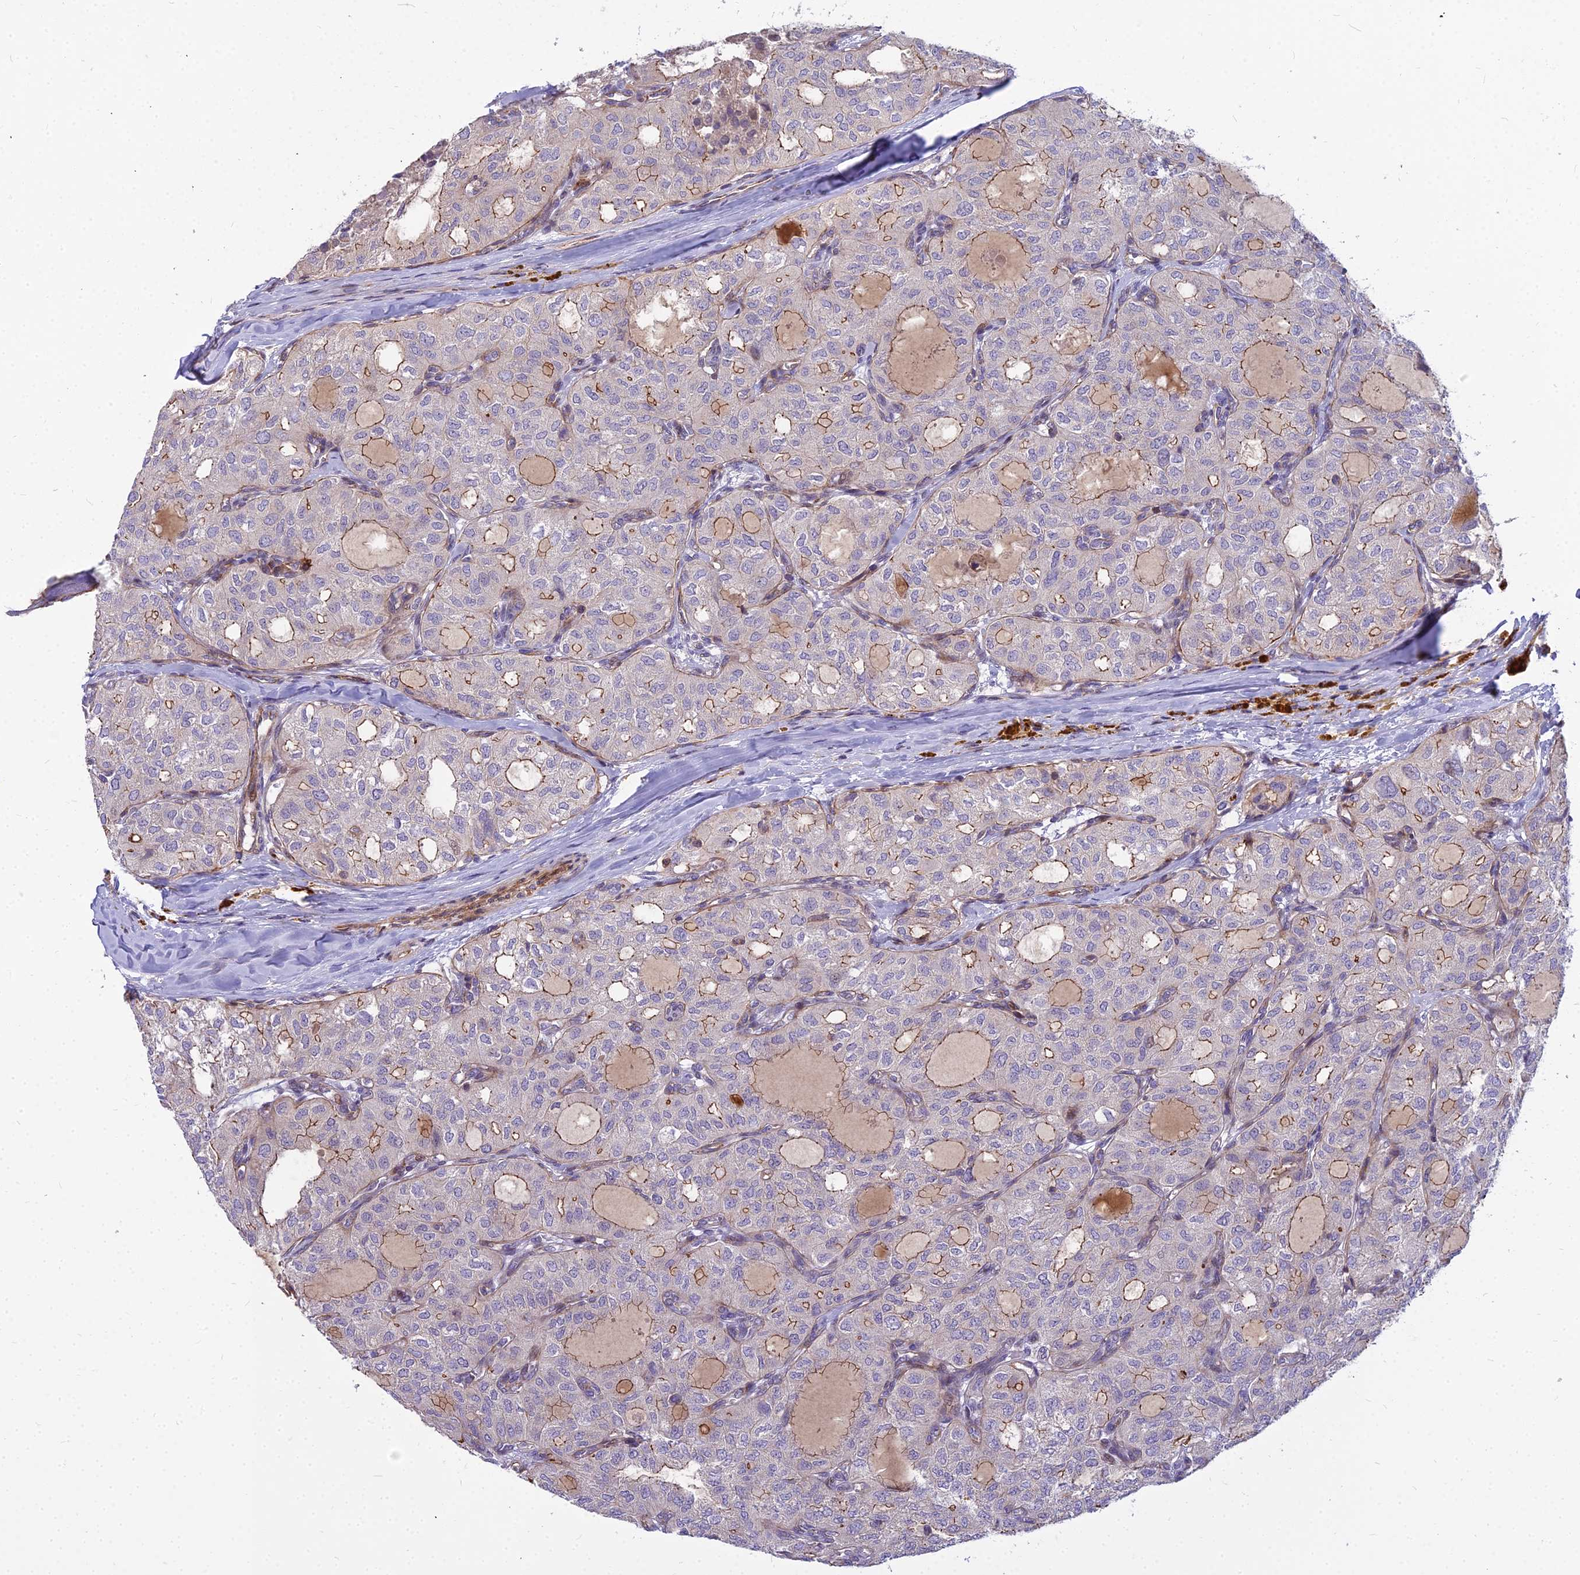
{"staining": {"intensity": "moderate", "quantity": "<25%", "location": "cytoplasmic/membranous"}, "tissue": "thyroid cancer", "cell_type": "Tumor cells", "image_type": "cancer", "snomed": [{"axis": "morphology", "description": "Follicular adenoma carcinoma, NOS"}, {"axis": "topography", "description": "Thyroid gland"}], "caption": "This is an image of immunohistochemistry staining of follicular adenoma carcinoma (thyroid), which shows moderate positivity in the cytoplasmic/membranous of tumor cells.", "gene": "GLYATL3", "patient": {"sex": "male", "age": 75}}